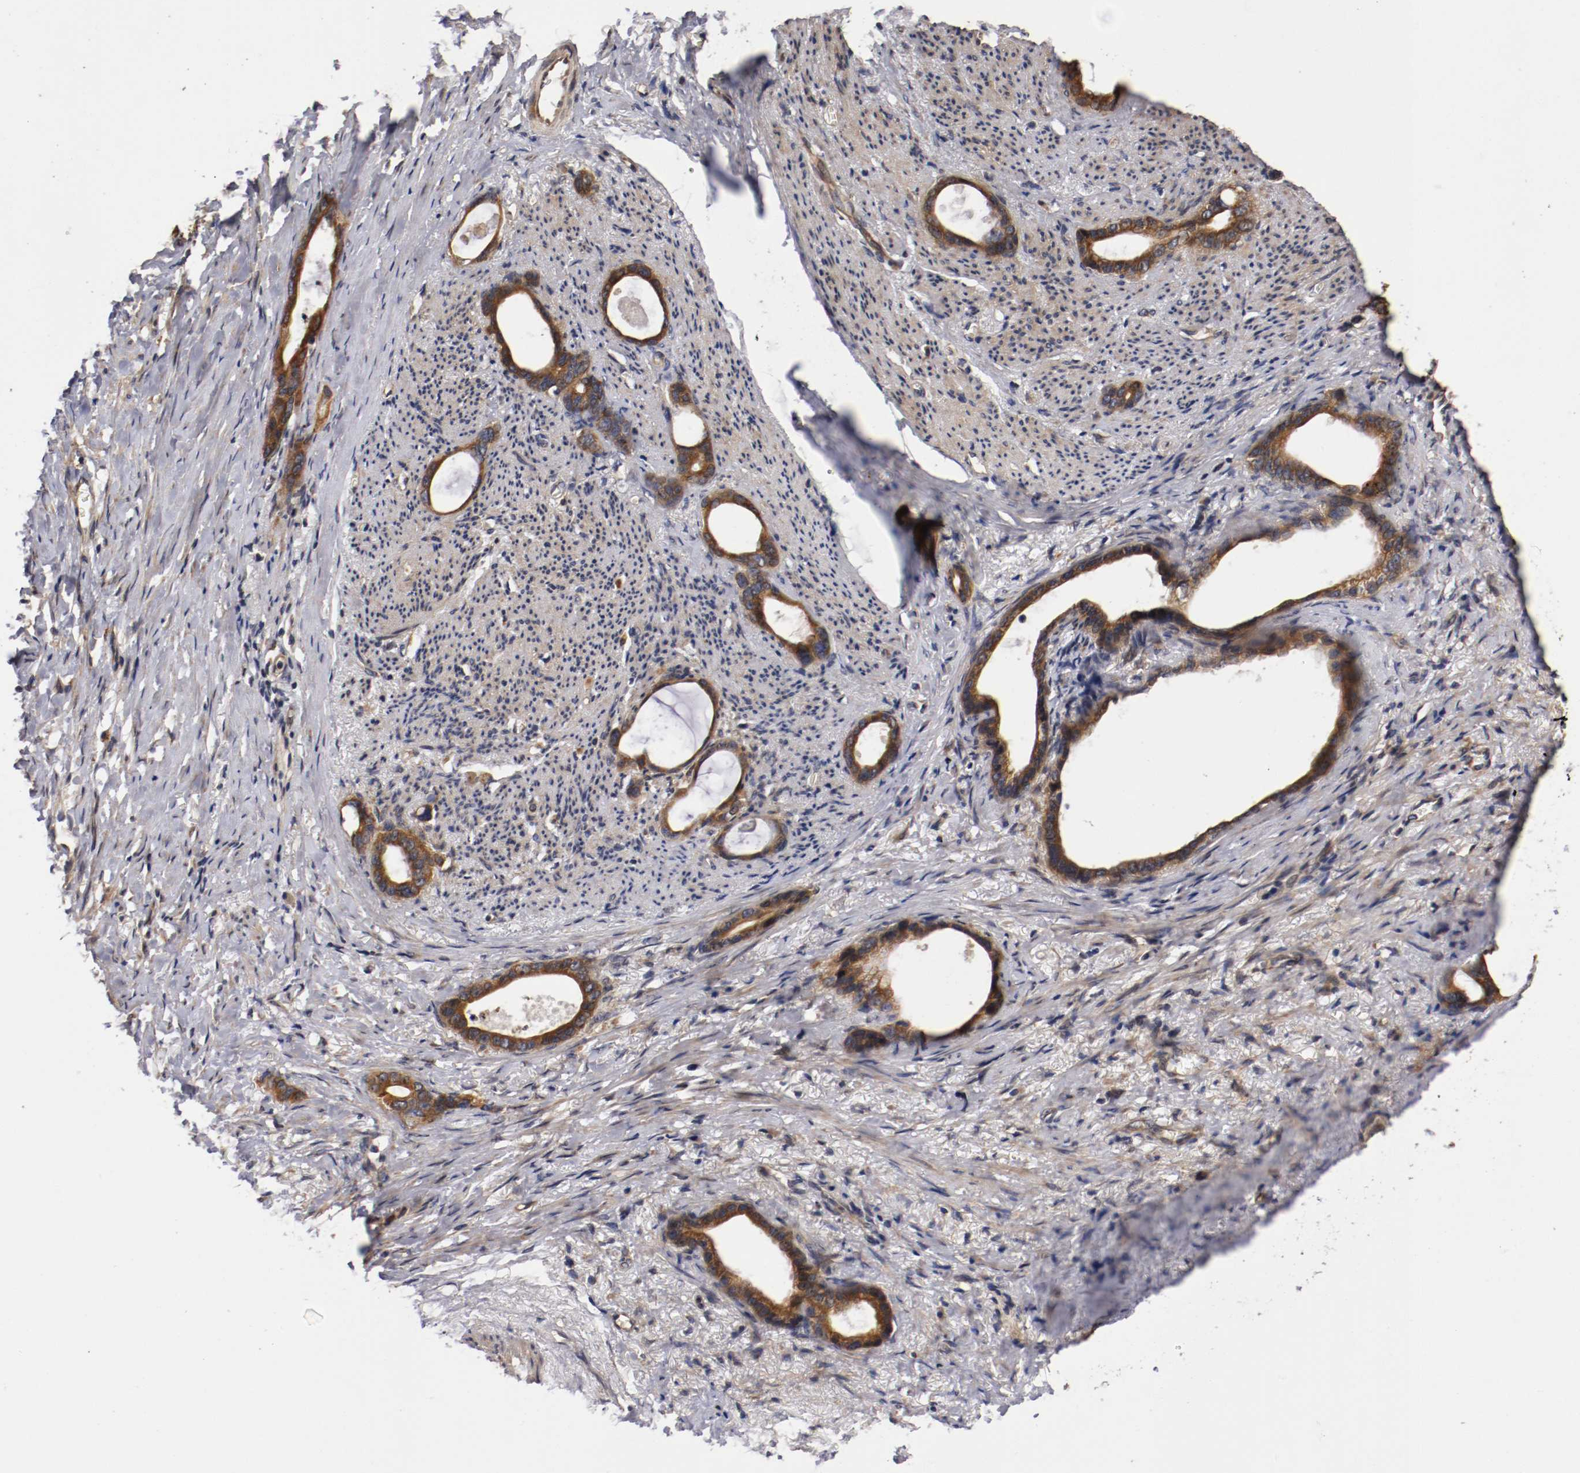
{"staining": {"intensity": "strong", "quantity": ">75%", "location": "cytoplasmic/membranous"}, "tissue": "stomach cancer", "cell_type": "Tumor cells", "image_type": "cancer", "snomed": [{"axis": "morphology", "description": "Adenocarcinoma, NOS"}, {"axis": "topography", "description": "Stomach"}], "caption": "Protein staining of stomach adenocarcinoma tissue demonstrates strong cytoplasmic/membranous expression in about >75% of tumor cells.", "gene": "VEZT", "patient": {"sex": "female", "age": 75}}